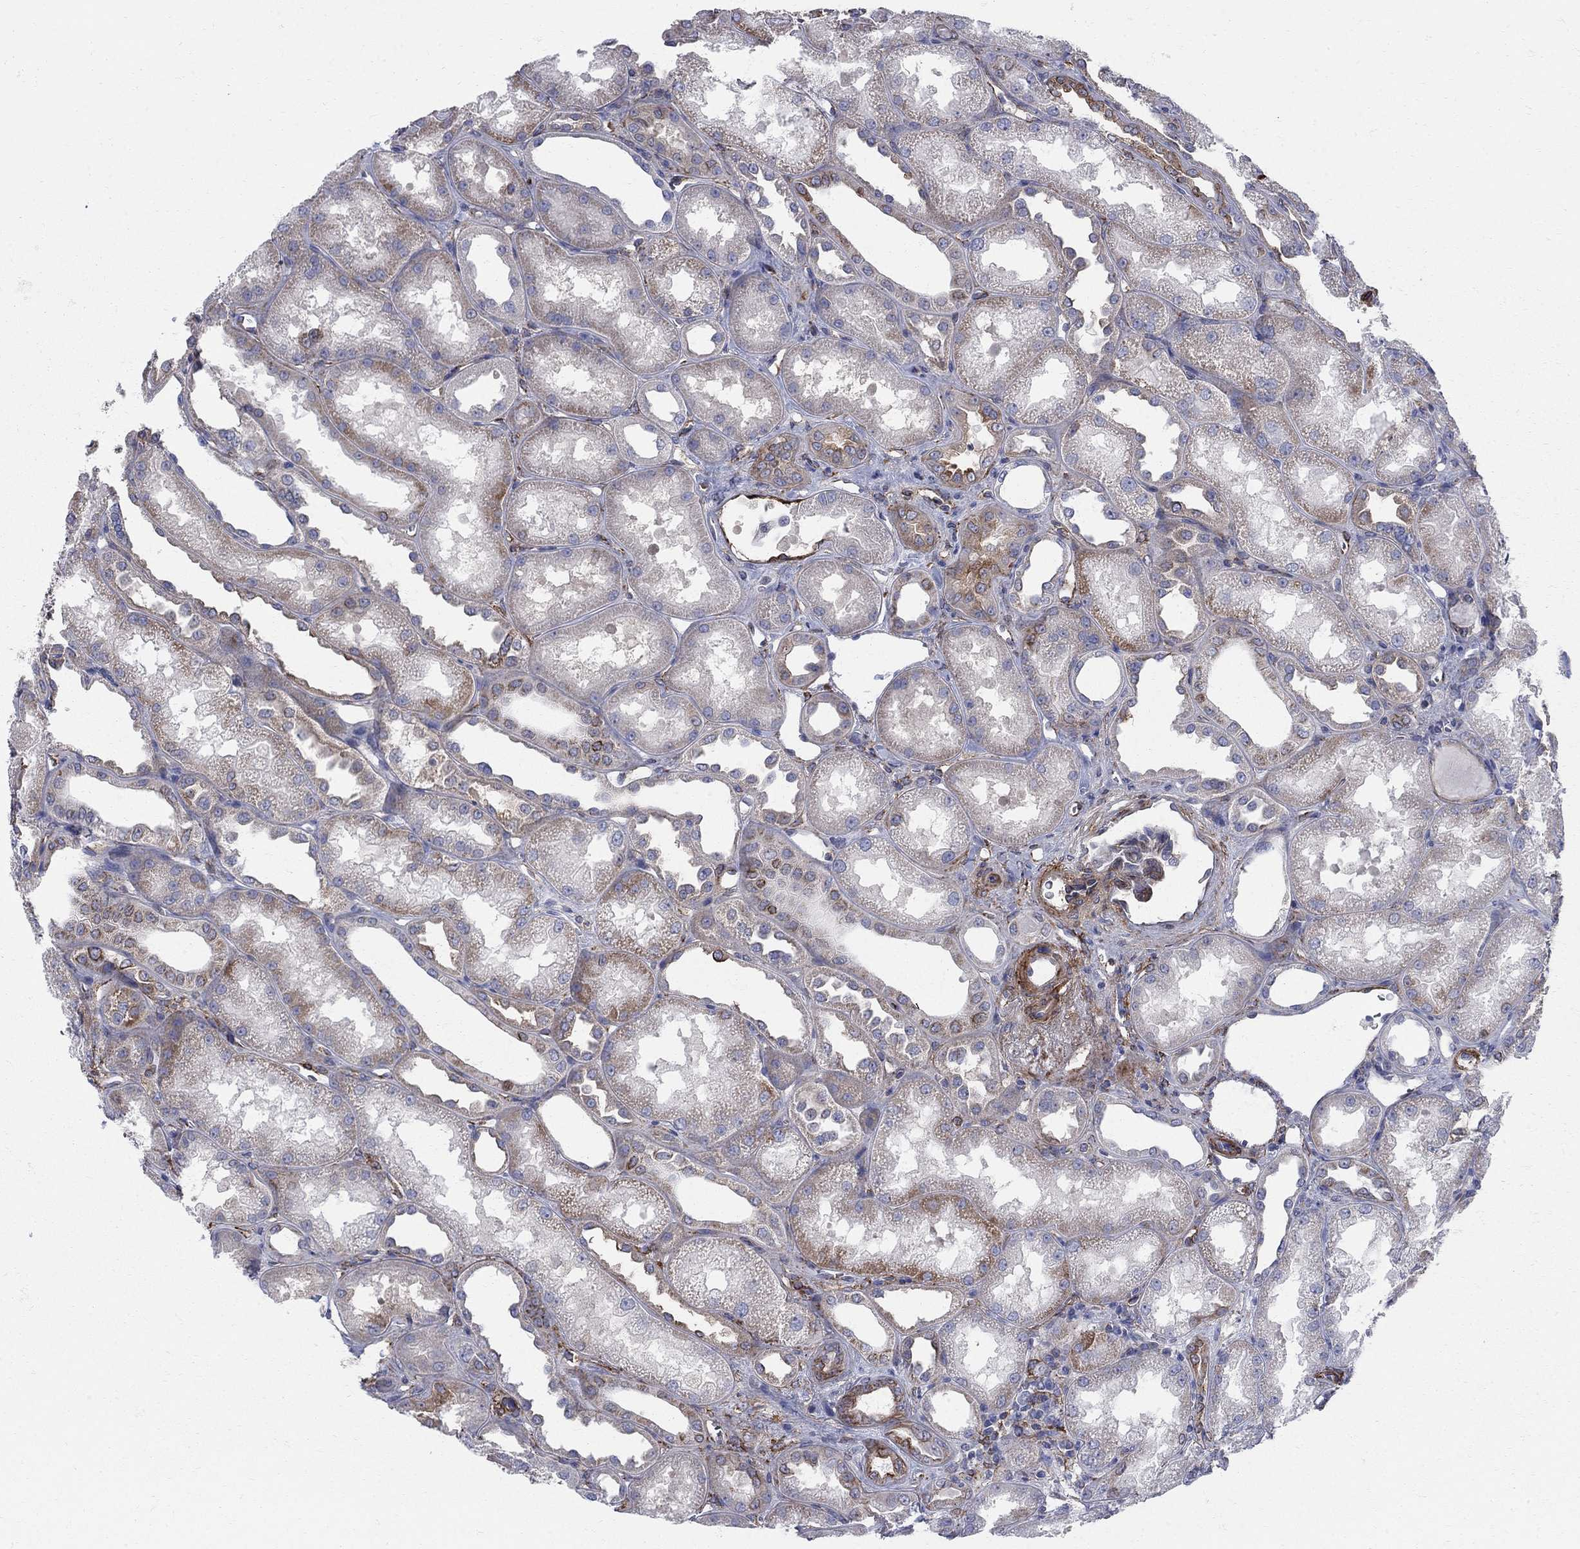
{"staining": {"intensity": "negative", "quantity": "none", "location": "none"}, "tissue": "kidney", "cell_type": "Cells in glomeruli", "image_type": "normal", "snomed": [{"axis": "morphology", "description": "Normal tissue, NOS"}, {"axis": "topography", "description": "Kidney"}], "caption": "Immunohistochemistry (IHC) photomicrograph of normal kidney stained for a protein (brown), which exhibits no expression in cells in glomeruli. The staining is performed using DAB (3,3'-diaminobenzidine) brown chromogen with nuclei counter-stained in using hematoxylin.", "gene": "SEPTIN8", "patient": {"sex": "male", "age": 61}}